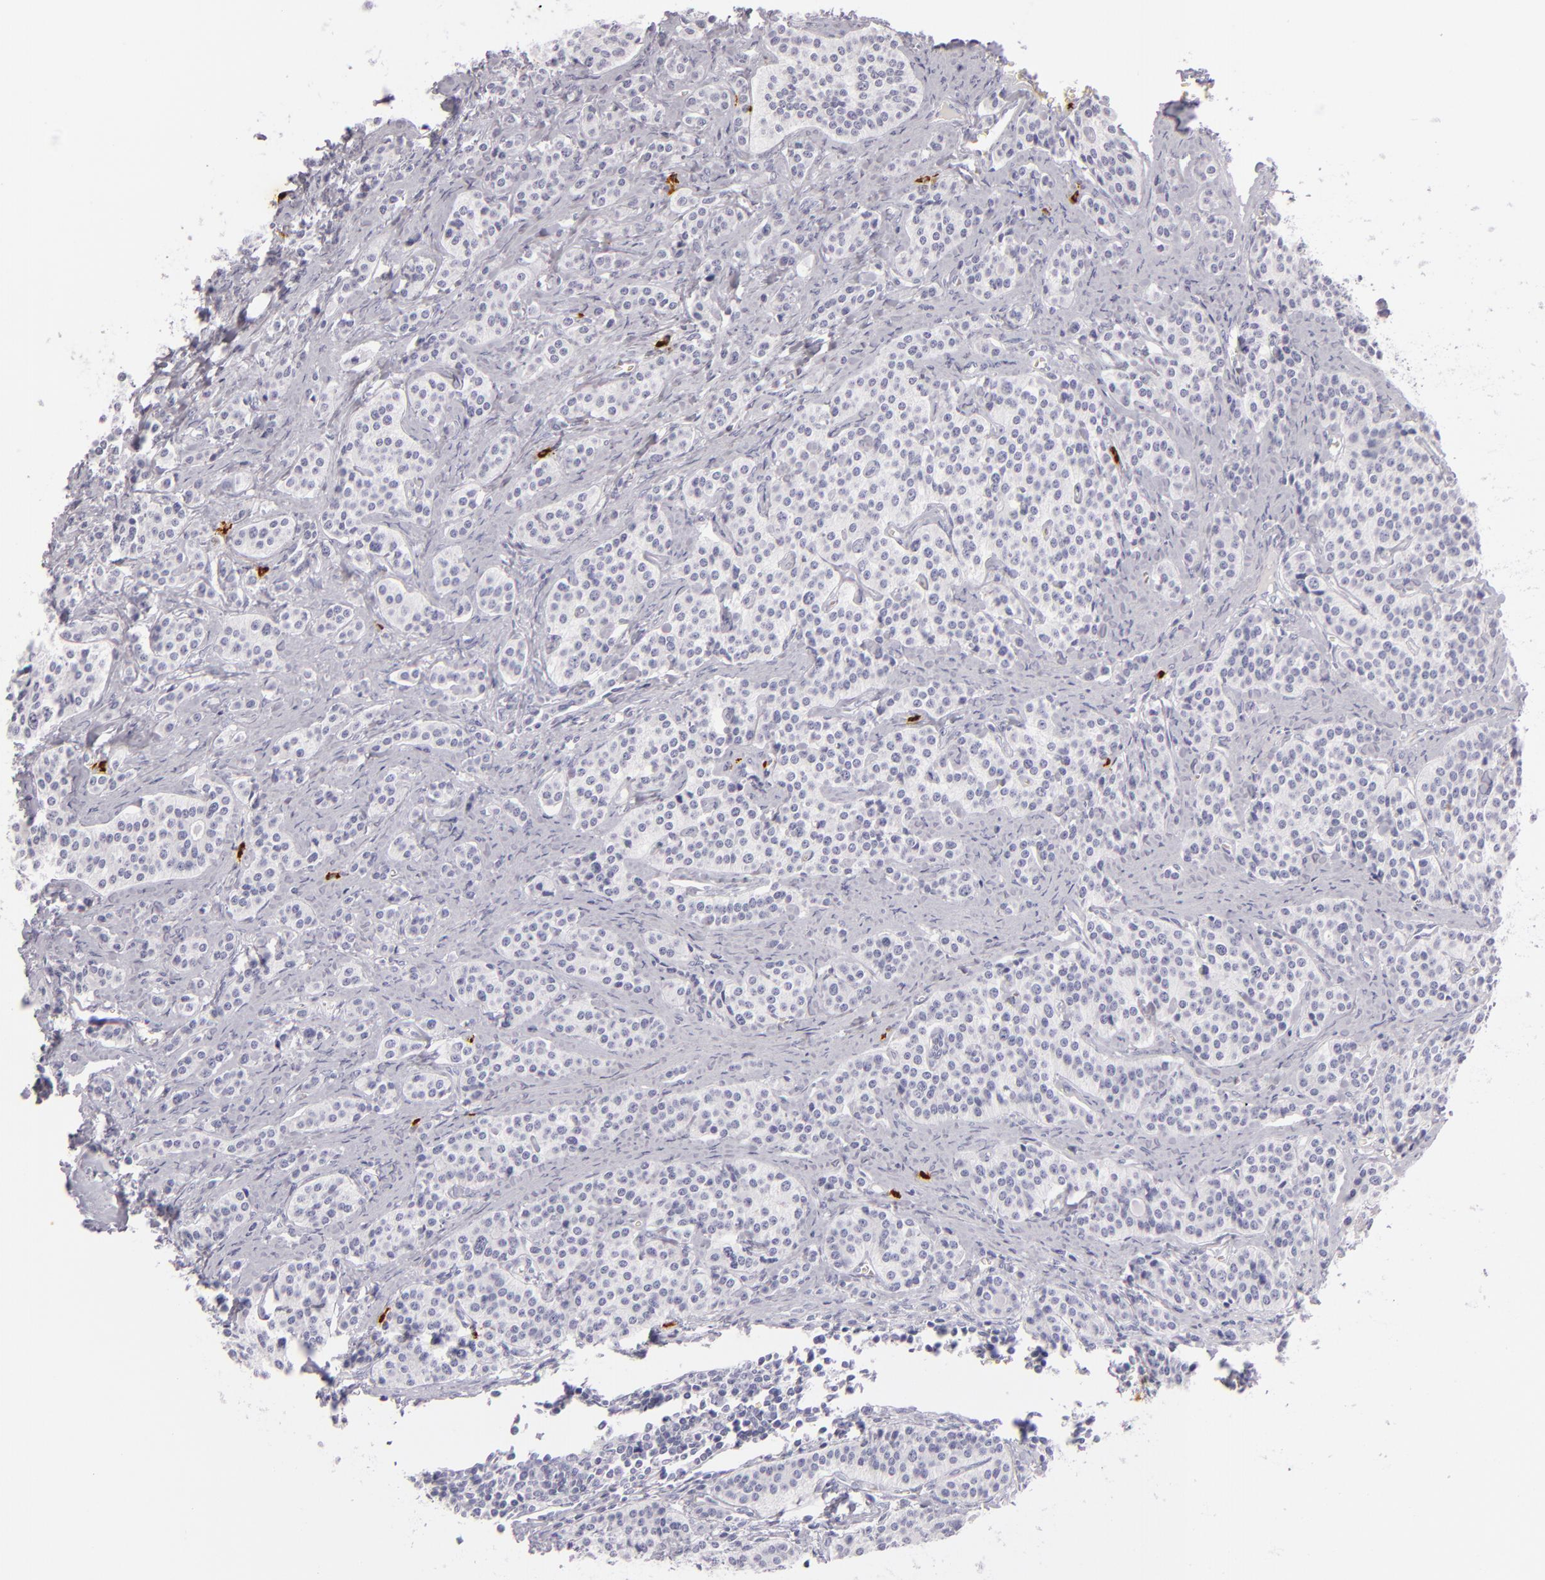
{"staining": {"intensity": "negative", "quantity": "none", "location": "none"}, "tissue": "carcinoid", "cell_type": "Tumor cells", "image_type": "cancer", "snomed": [{"axis": "morphology", "description": "Carcinoid, malignant, NOS"}, {"axis": "topography", "description": "Small intestine"}], "caption": "This is a histopathology image of IHC staining of carcinoid (malignant), which shows no positivity in tumor cells.", "gene": "TPSD1", "patient": {"sex": "male", "age": 63}}